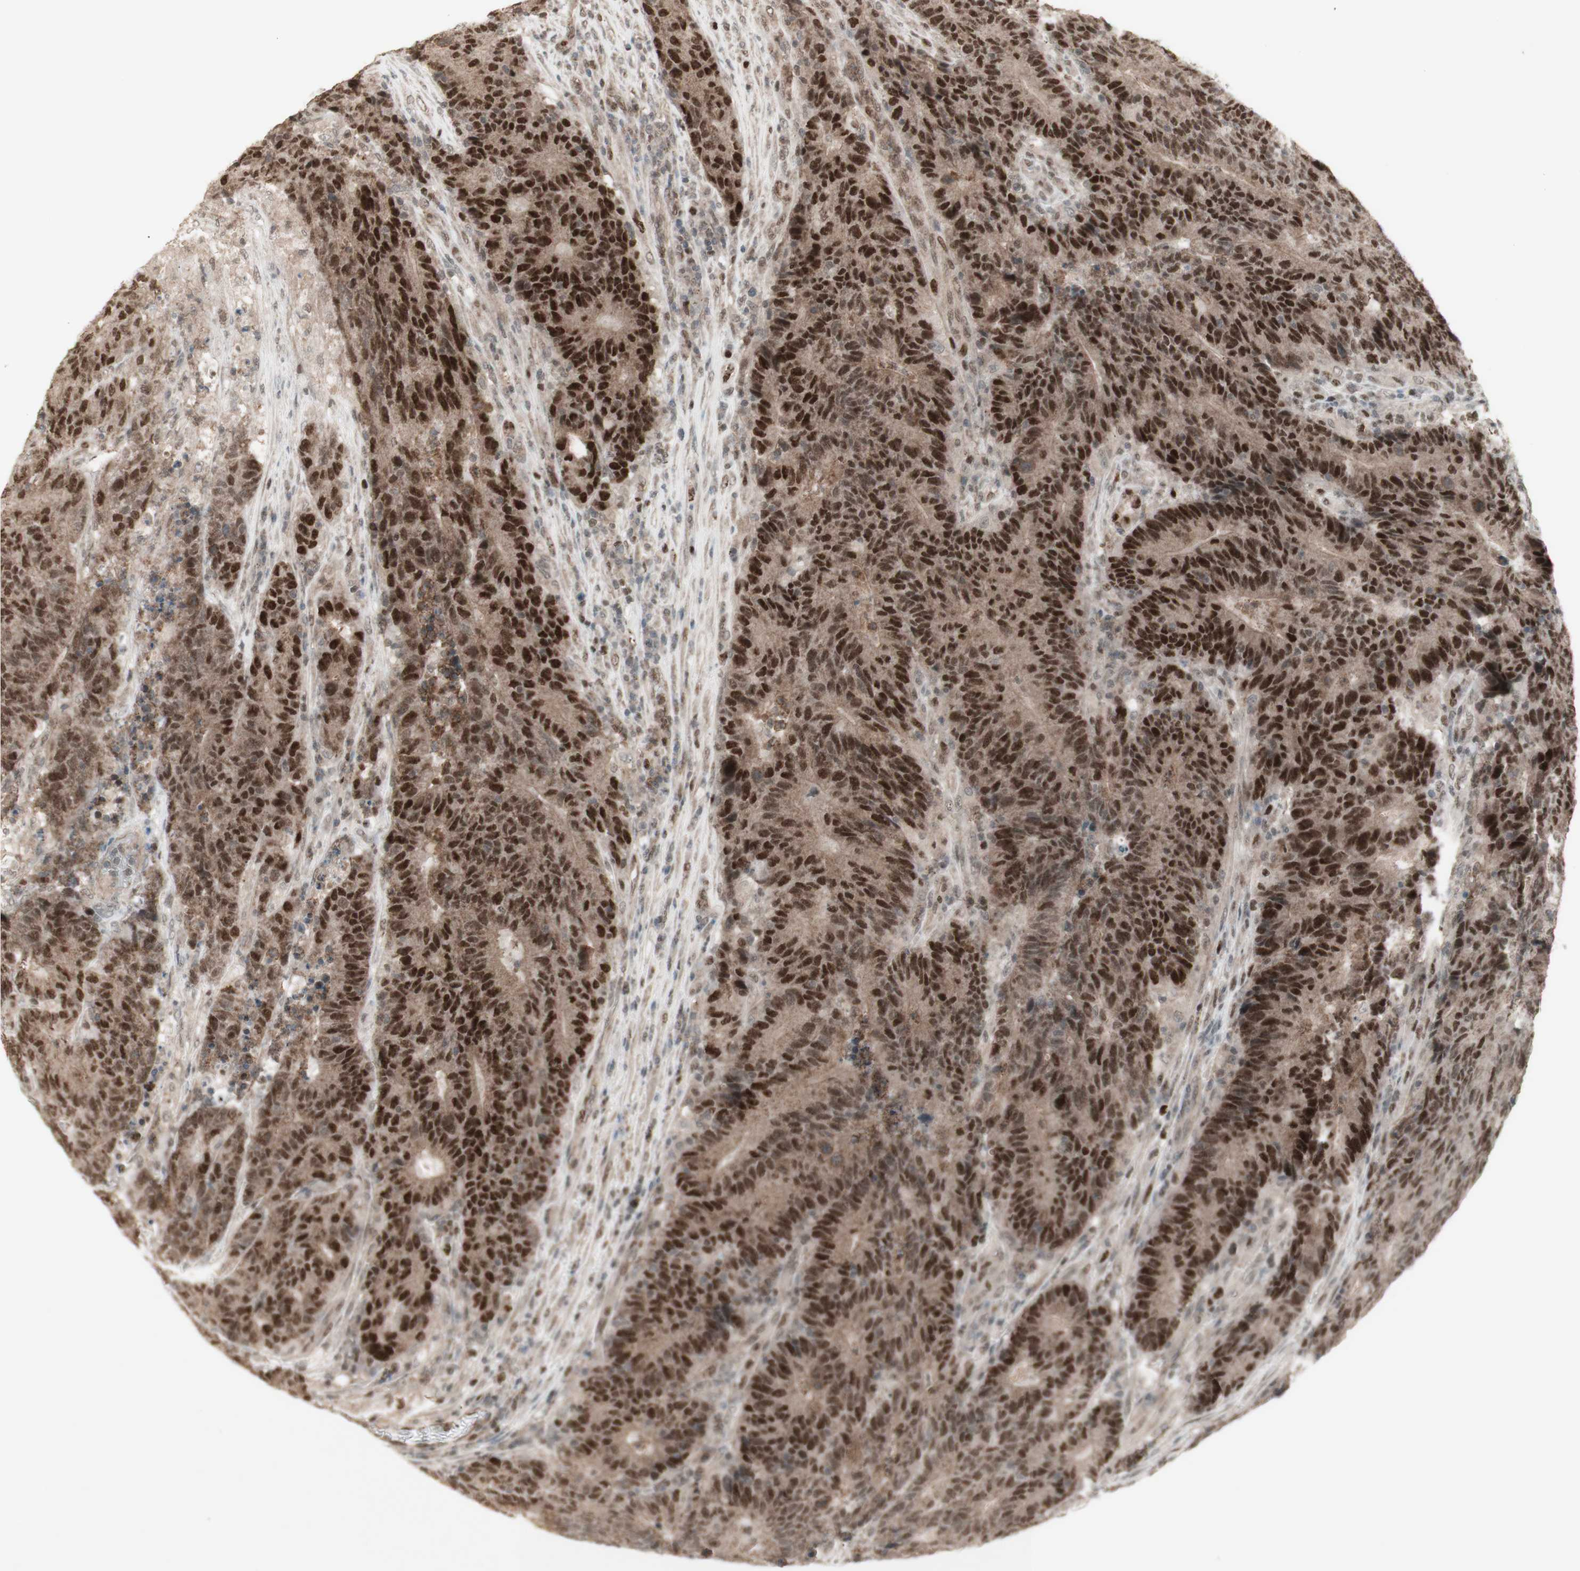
{"staining": {"intensity": "strong", "quantity": ">75%", "location": "cytoplasmic/membranous,nuclear"}, "tissue": "colorectal cancer", "cell_type": "Tumor cells", "image_type": "cancer", "snomed": [{"axis": "morphology", "description": "Normal tissue, NOS"}, {"axis": "morphology", "description": "Adenocarcinoma, NOS"}, {"axis": "topography", "description": "Colon"}], "caption": "Protein expression analysis of human adenocarcinoma (colorectal) reveals strong cytoplasmic/membranous and nuclear positivity in about >75% of tumor cells.", "gene": "MSH6", "patient": {"sex": "female", "age": 75}}